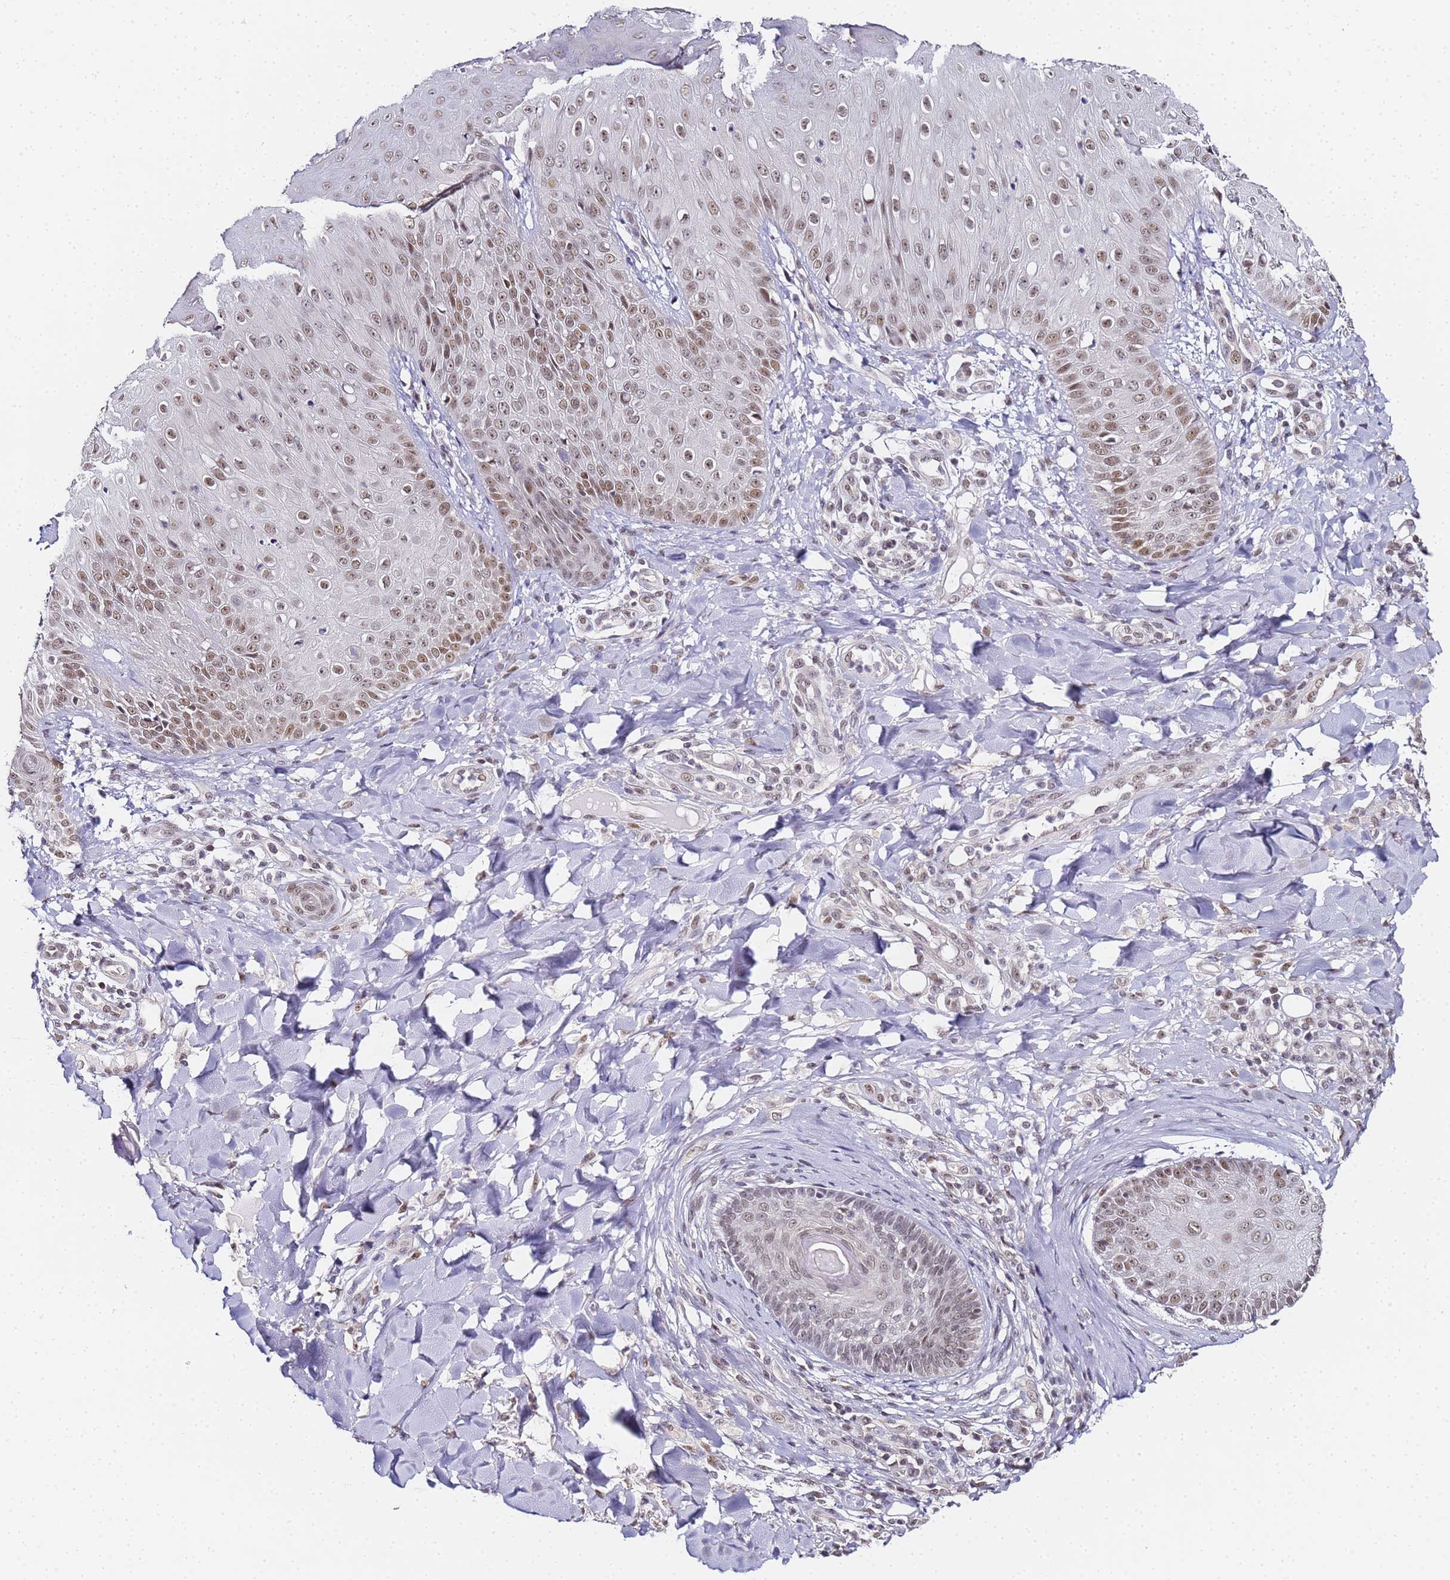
{"staining": {"intensity": "moderate", "quantity": "25%-75%", "location": "nuclear"}, "tissue": "skin", "cell_type": "Epidermal cells", "image_type": "normal", "snomed": [{"axis": "morphology", "description": "Normal tissue, NOS"}, {"axis": "morphology", "description": "Inflammation, NOS"}, {"axis": "topography", "description": "Soft tissue"}, {"axis": "topography", "description": "Anal"}], "caption": "This micrograph demonstrates IHC staining of unremarkable human skin, with medium moderate nuclear expression in about 25%-75% of epidermal cells.", "gene": "LSM3", "patient": {"sex": "female", "age": 15}}